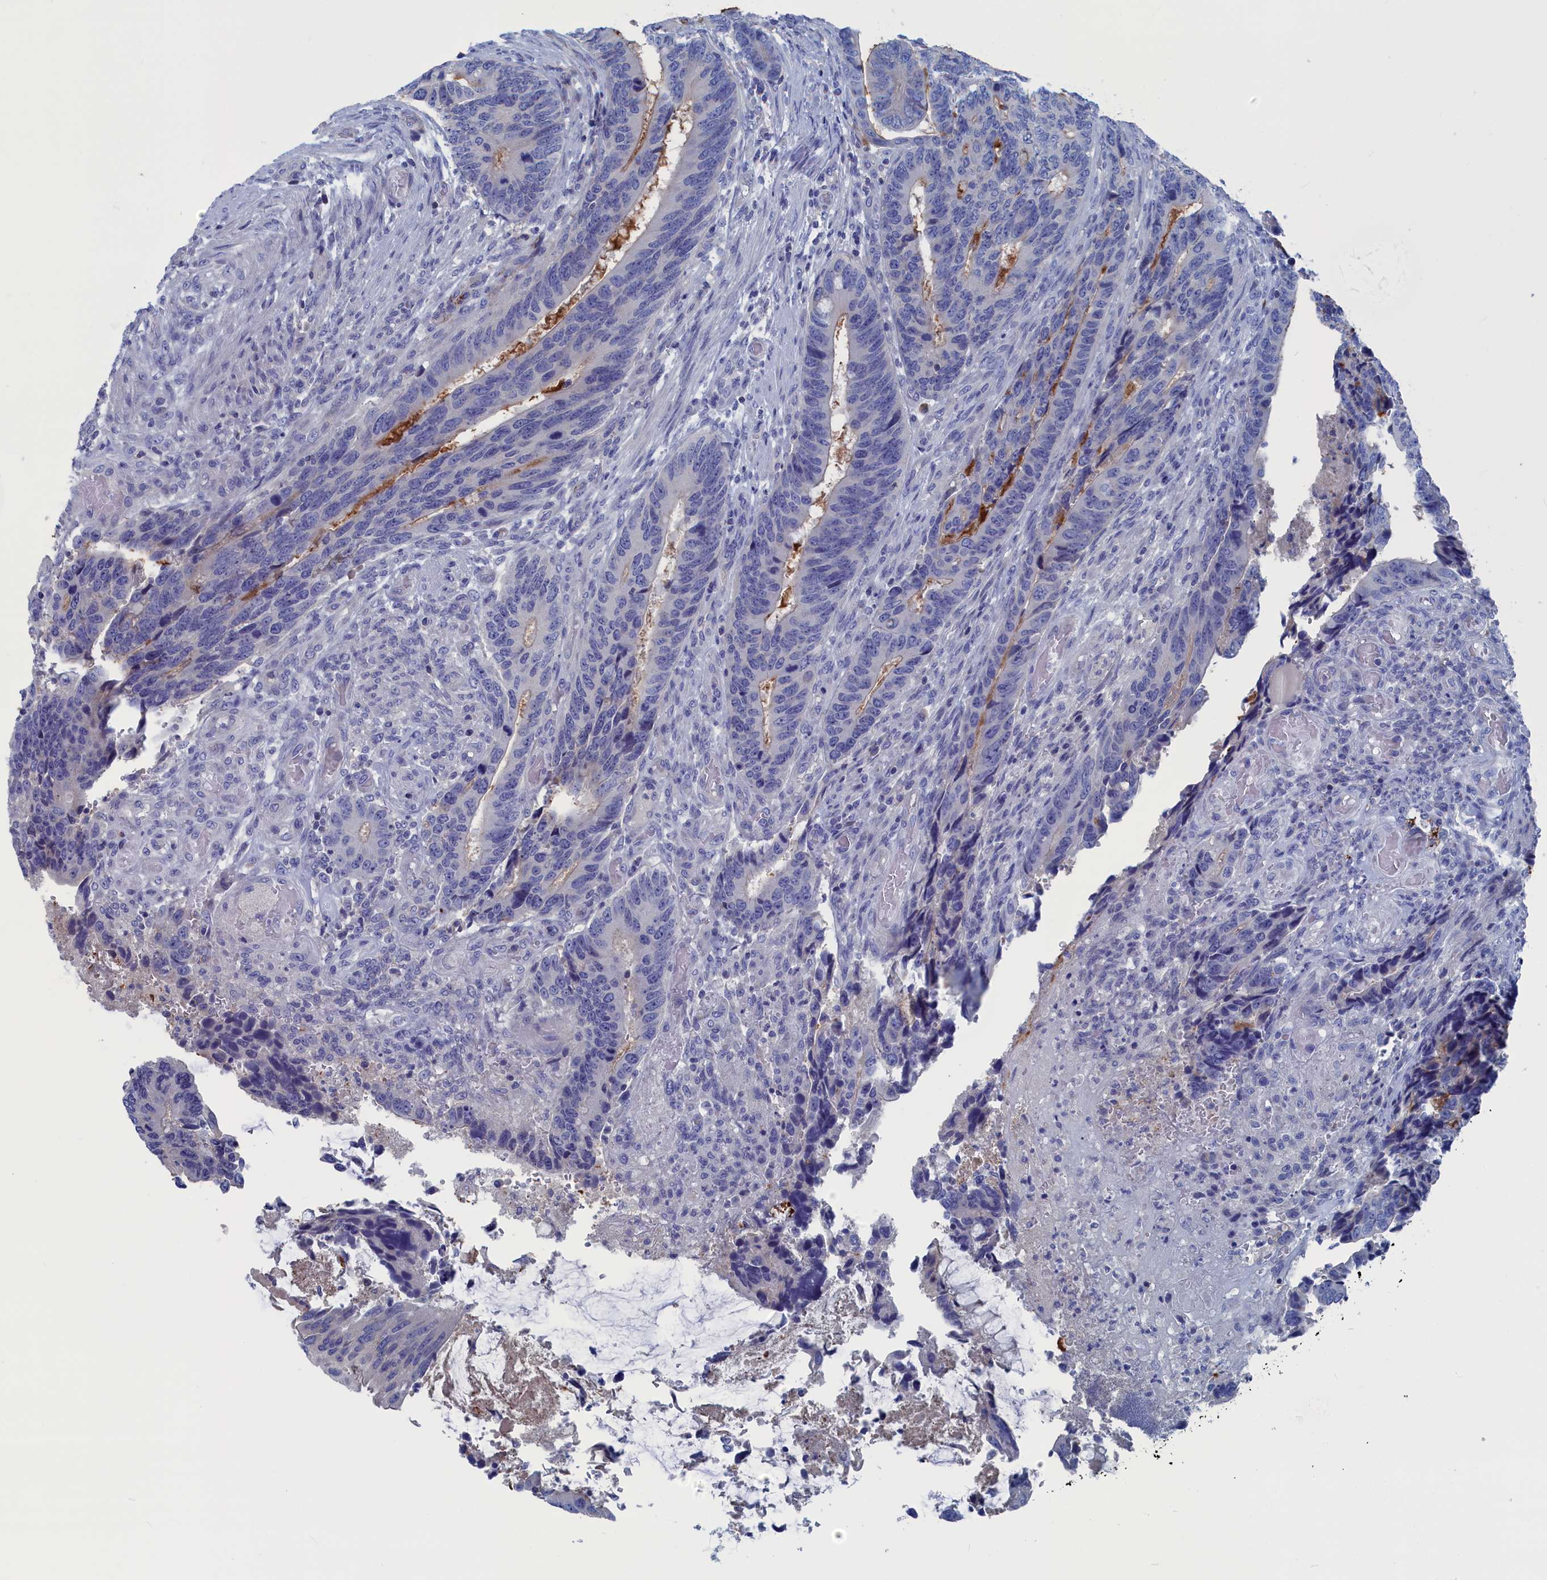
{"staining": {"intensity": "negative", "quantity": "none", "location": "none"}, "tissue": "colorectal cancer", "cell_type": "Tumor cells", "image_type": "cancer", "snomed": [{"axis": "morphology", "description": "Adenocarcinoma, NOS"}, {"axis": "topography", "description": "Colon"}], "caption": "High power microscopy micrograph of an immunohistochemistry micrograph of colorectal cancer, revealing no significant staining in tumor cells.", "gene": "CEND1", "patient": {"sex": "male", "age": 87}}